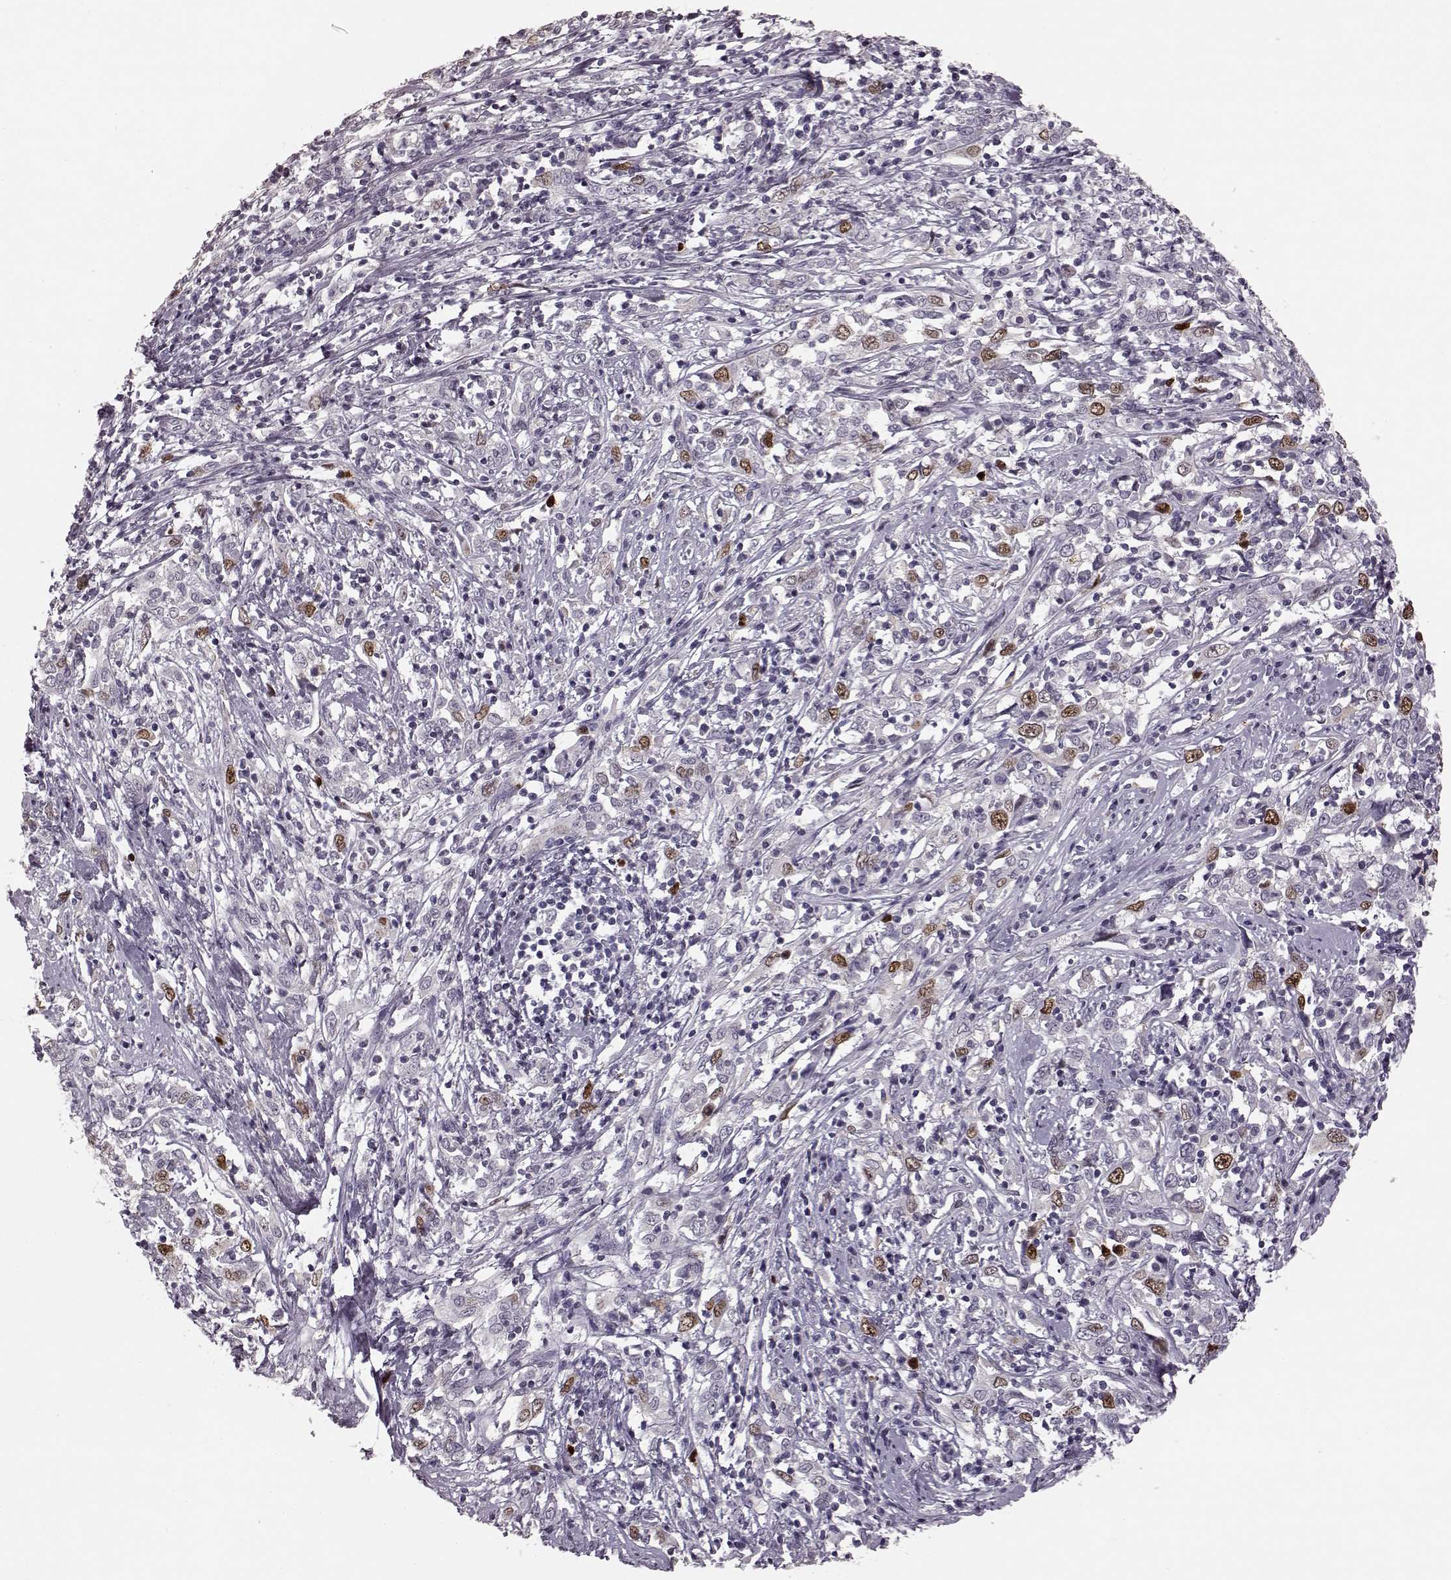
{"staining": {"intensity": "moderate", "quantity": "<25%", "location": "nuclear"}, "tissue": "cervical cancer", "cell_type": "Tumor cells", "image_type": "cancer", "snomed": [{"axis": "morphology", "description": "Adenocarcinoma, NOS"}, {"axis": "topography", "description": "Cervix"}], "caption": "Immunohistochemistry photomicrograph of neoplastic tissue: adenocarcinoma (cervical) stained using IHC demonstrates low levels of moderate protein expression localized specifically in the nuclear of tumor cells, appearing as a nuclear brown color.", "gene": "CCNA2", "patient": {"sex": "female", "age": 40}}